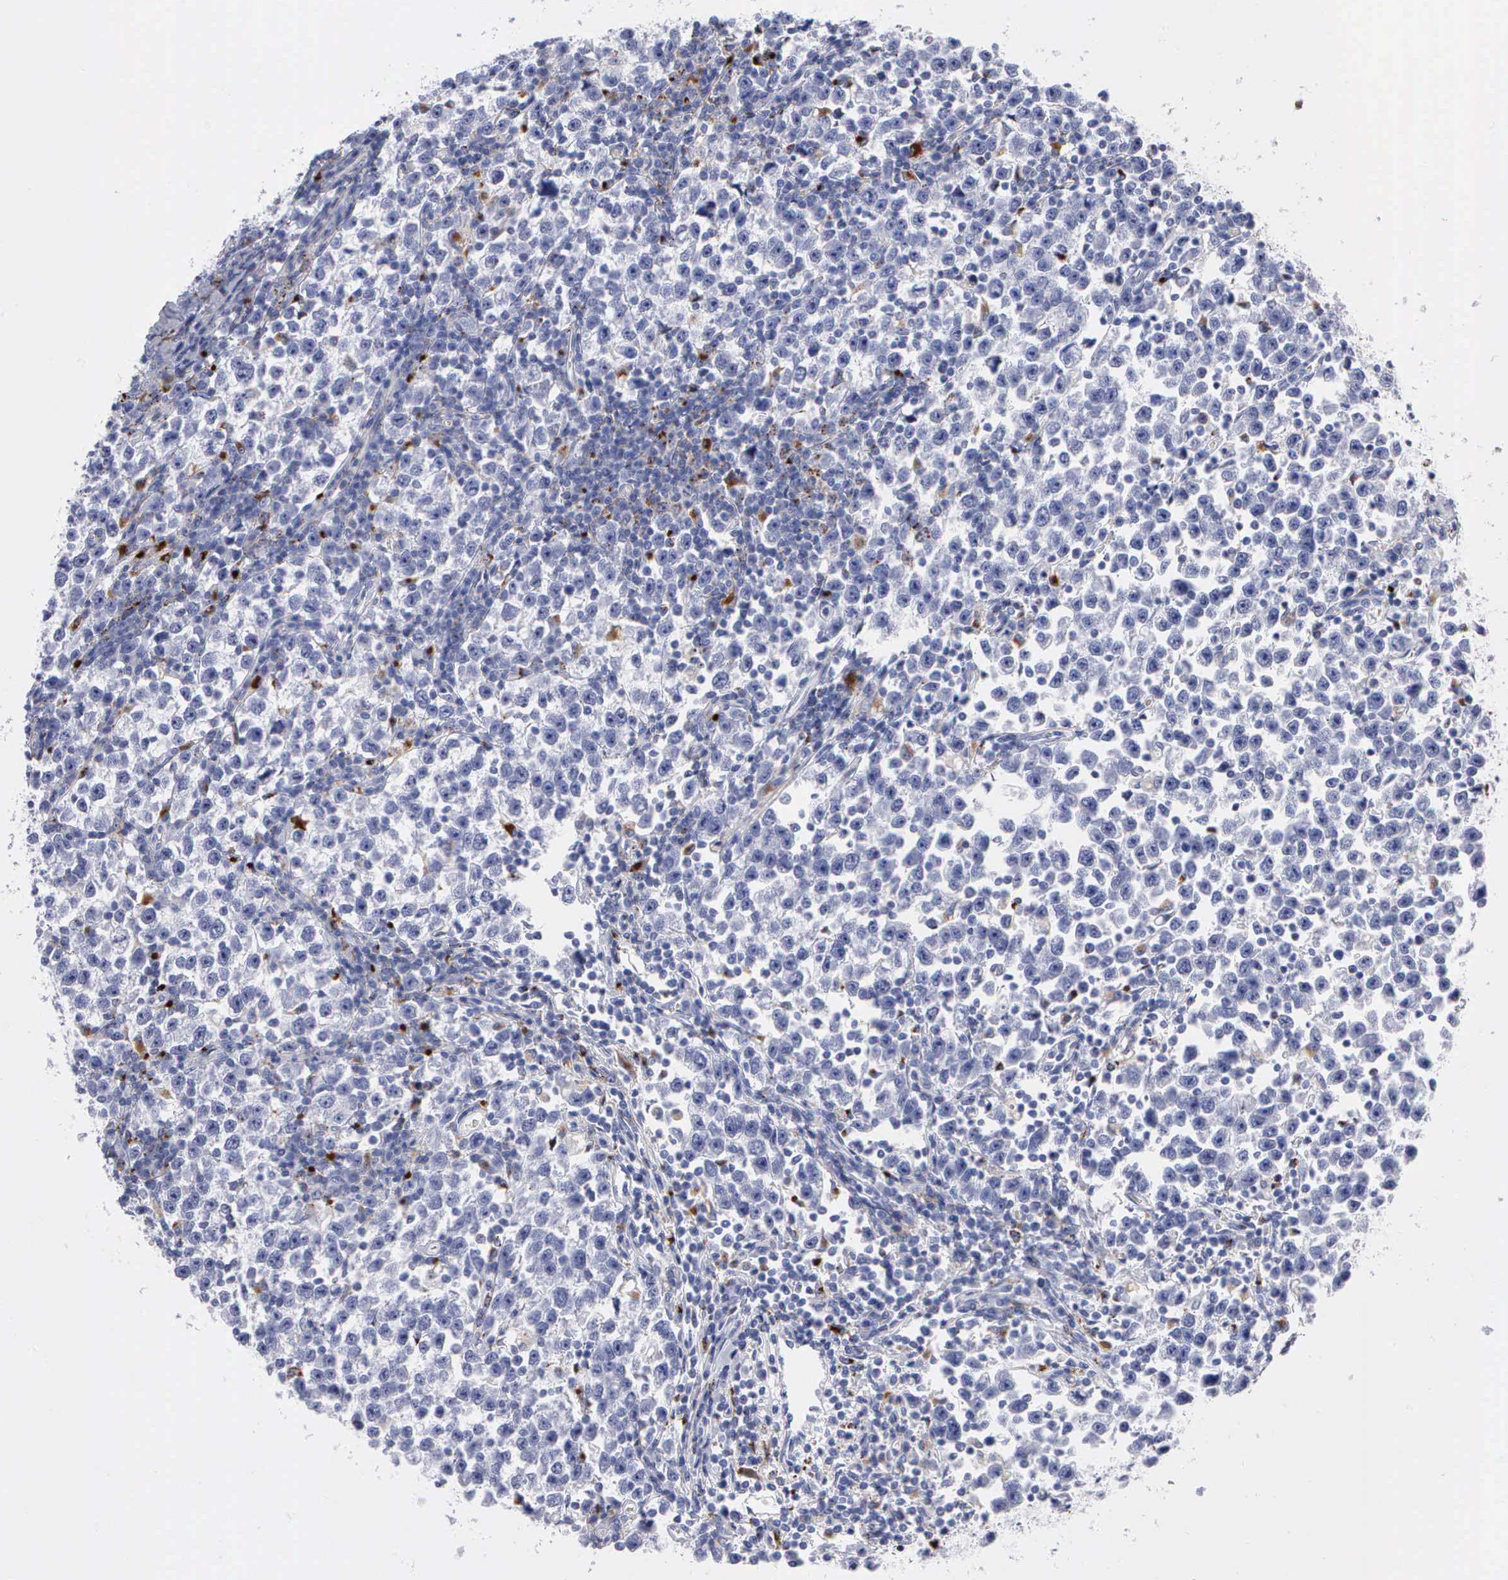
{"staining": {"intensity": "negative", "quantity": "none", "location": "none"}, "tissue": "testis cancer", "cell_type": "Tumor cells", "image_type": "cancer", "snomed": [{"axis": "morphology", "description": "Seminoma, NOS"}, {"axis": "topography", "description": "Testis"}], "caption": "Protein analysis of testis seminoma shows no significant expression in tumor cells. Nuclei are stained in blue.", "gene": "CTSH", "patient": {"sex": "male", "age": 43}}